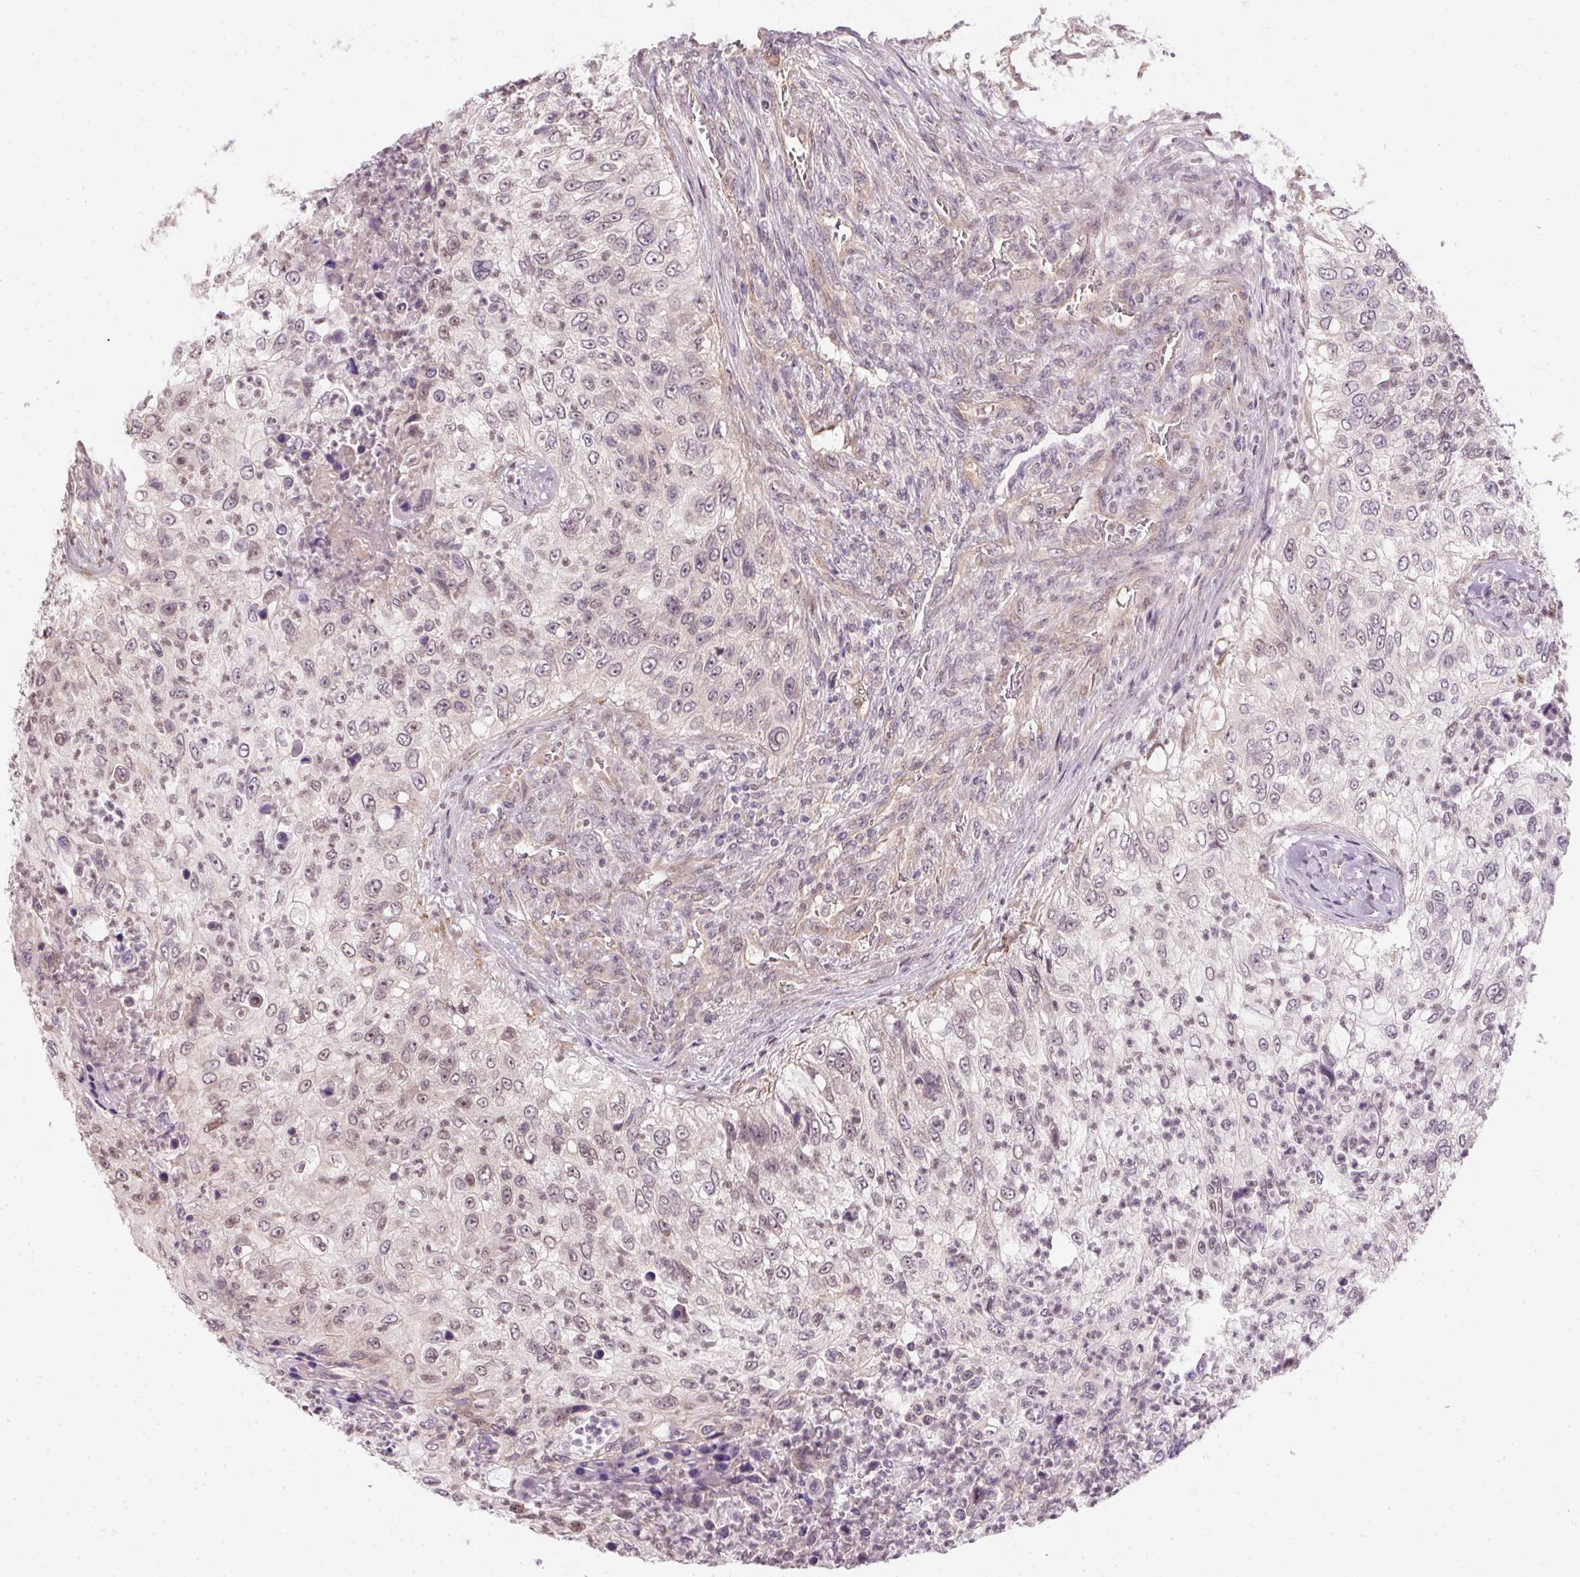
{"staining": {"intensity": "weak", "quantity": "<25%", "location": "nuclear"}, "tissue": "urothelial cancer", "cell_type": "Tumor cells", "image_type": "cancer", "snomed": [{"axis": "morphology", "description": "Urothelial carcinoma, High grade"}, {"axis": "topography", "description": "Urinary bladder"}], "caption": "High power microscopy image of an immunohistochemistry histopathology image of urothelial carcinoma (high-grade), revealing no significant expression in tumor cells. (IHC, brightfield microscopy, high magnification).", "gene": "CFAP92", "patient": {"sex": "female", "age": 60}}